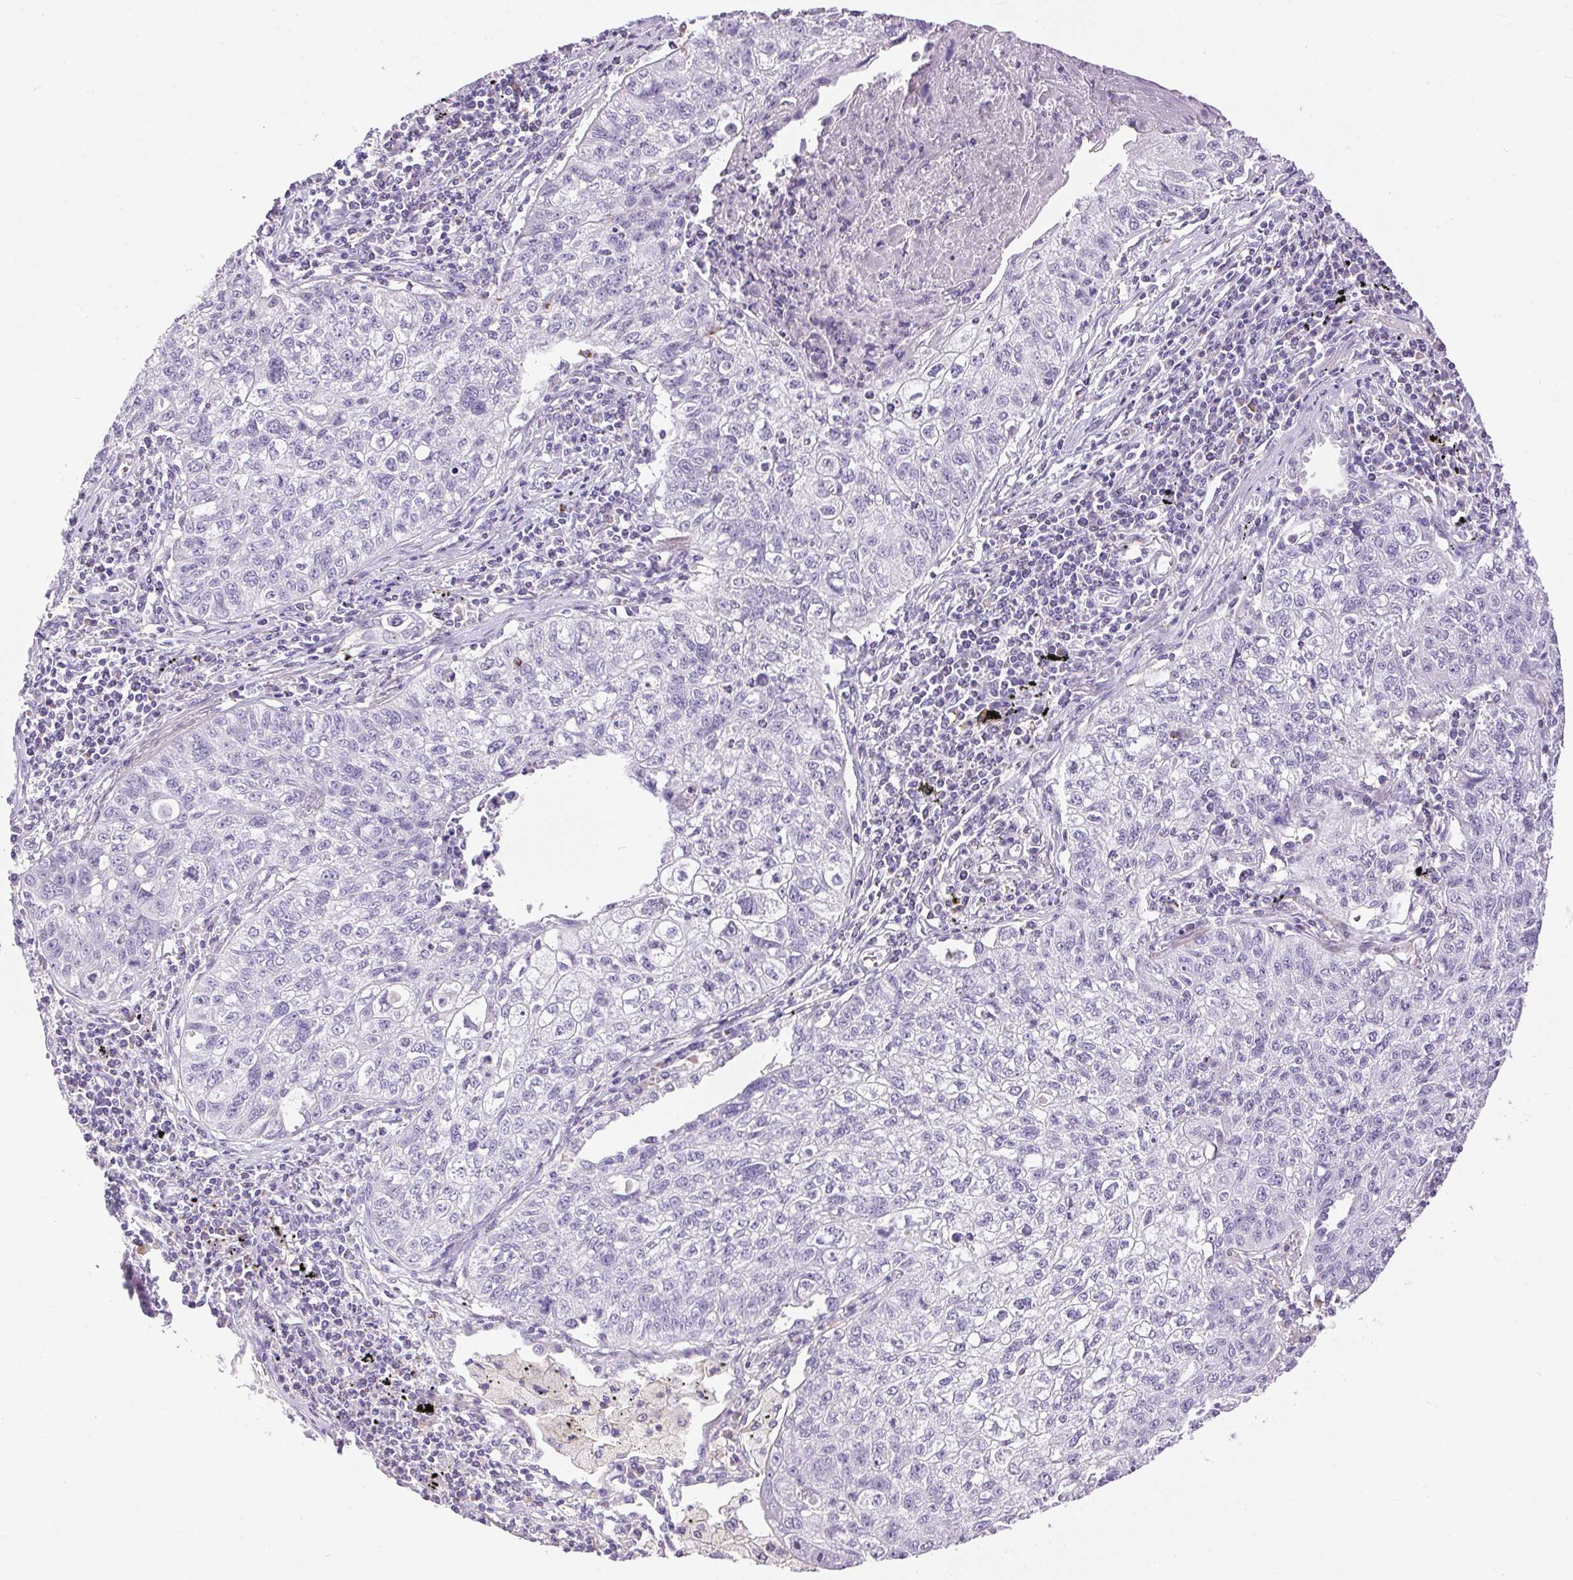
{"staining": {"intensity": "negative", "quantity": "none", "location": "none"}, "tissue": "lung cancer", "cell_type": "Tumor cells", "image_type": "cancer", "snomed": [{"axis": "morphology", "description": "Normal morphology"}, {"axis": "morphology", "description": "Aneuploidy"}, {"axis": "morphology", "description": "Squamous cell carcinoma, NOS"}, {"axis": "topography", "description": "Lymph node"}, {"axis": "topography", "description": "Lung"}], "caption": "Tumor cells are negative for brown protein staining in lung cancer. (DAB (3,3'-diaminobenzidine) IHC, high magnification).", "gene": "PNLIPRP3", "patient": {"sex": "female", "age": 76}}